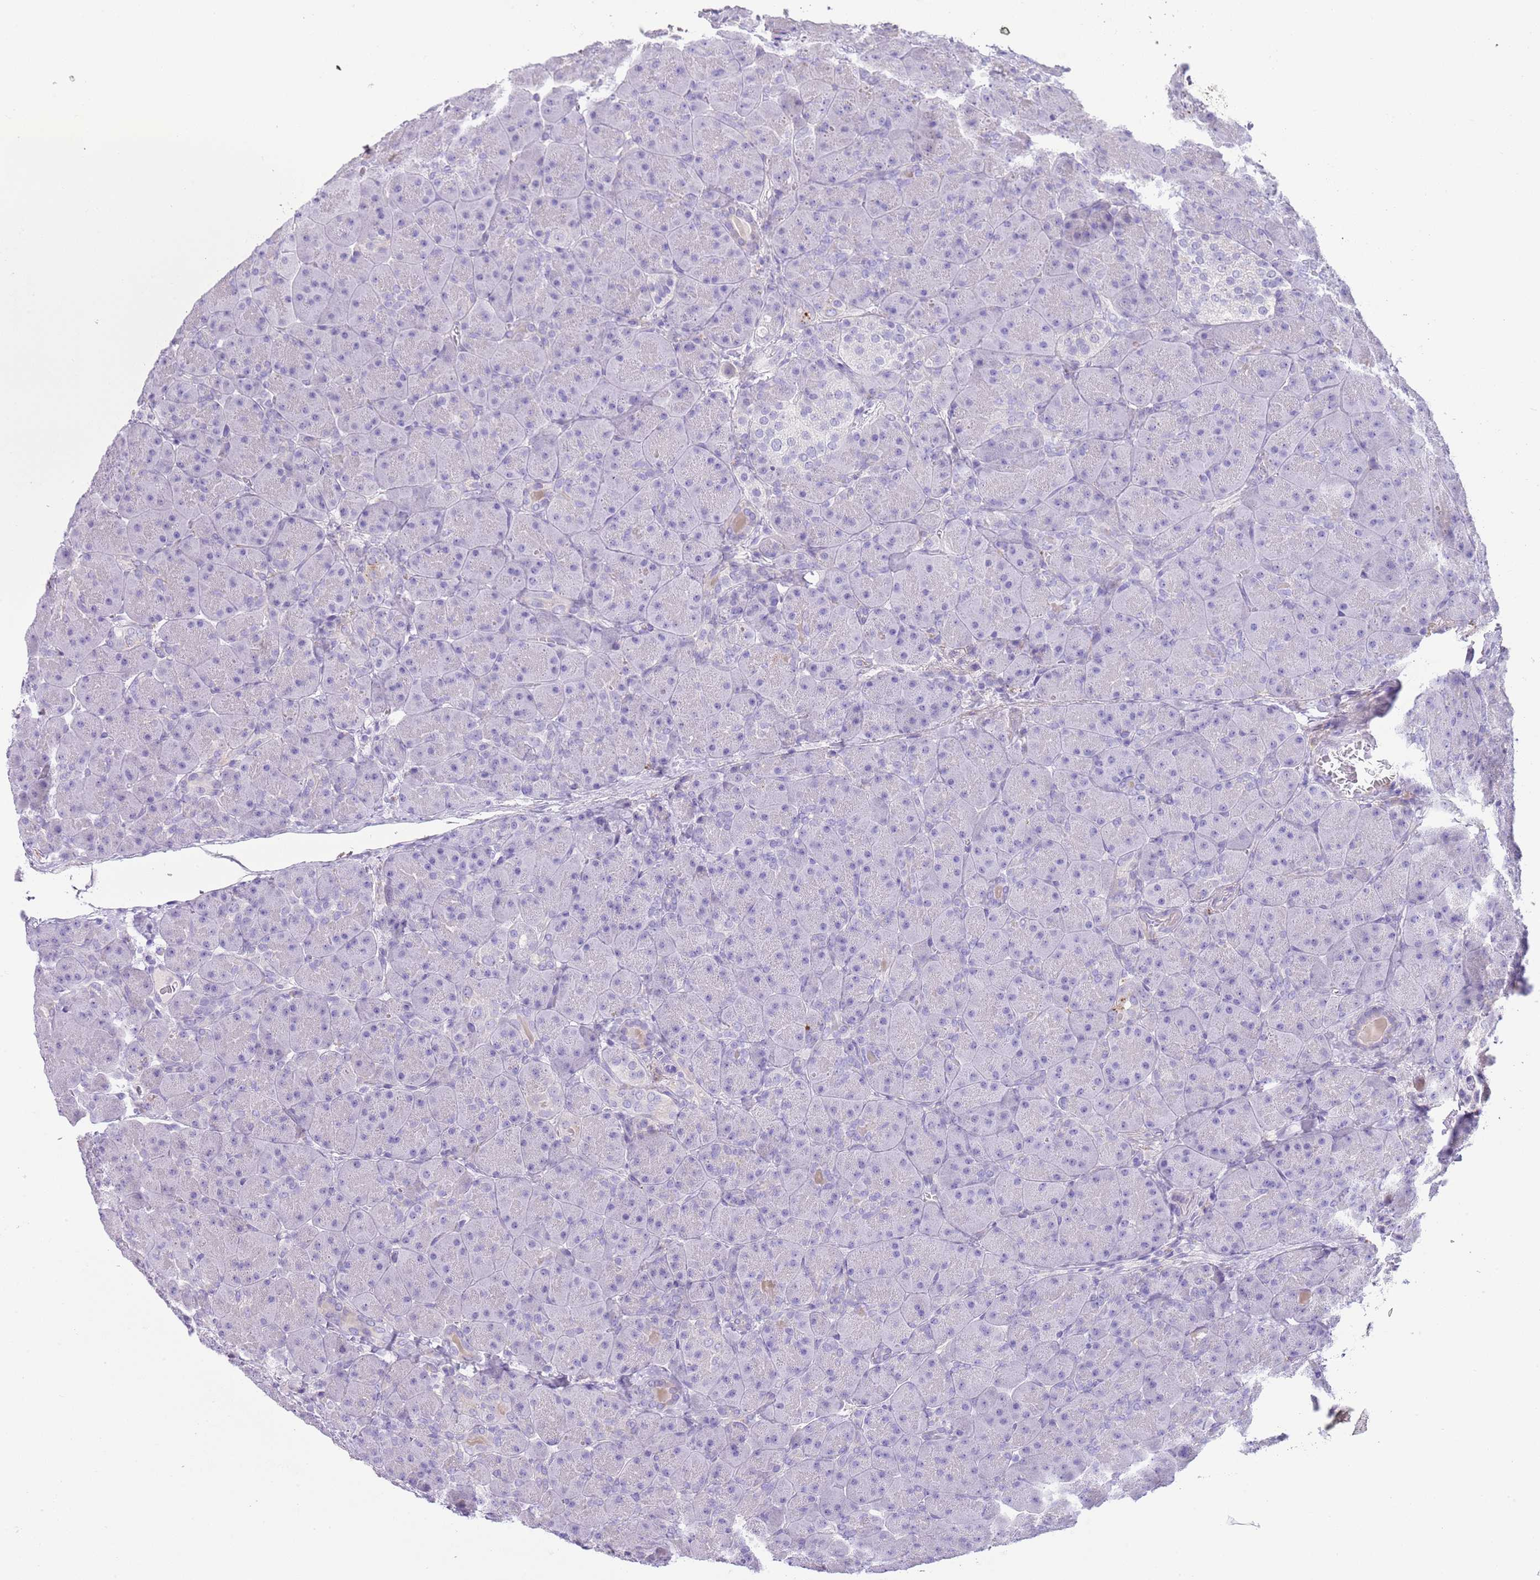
{"staining": {"intensity": "negative", "quantity": "none", "location": "none"}, "tissue": "pancreas", "cell_type": "Exocrine glandular cells", "image_type": "normal", "snomed": [{"axis": "morphology", "description": "Normal tissue, NOS"}, {"axis": "topography", "description": "Pancreas"}], "caption": "DAB (3,3'-diaminobenzidine) immunohistochemical staining of benign pancreas shows no significant expression in exocrine glandular cells.", "gene": "ABHD17C", "patient": {"sex": "male", "age": 66}}